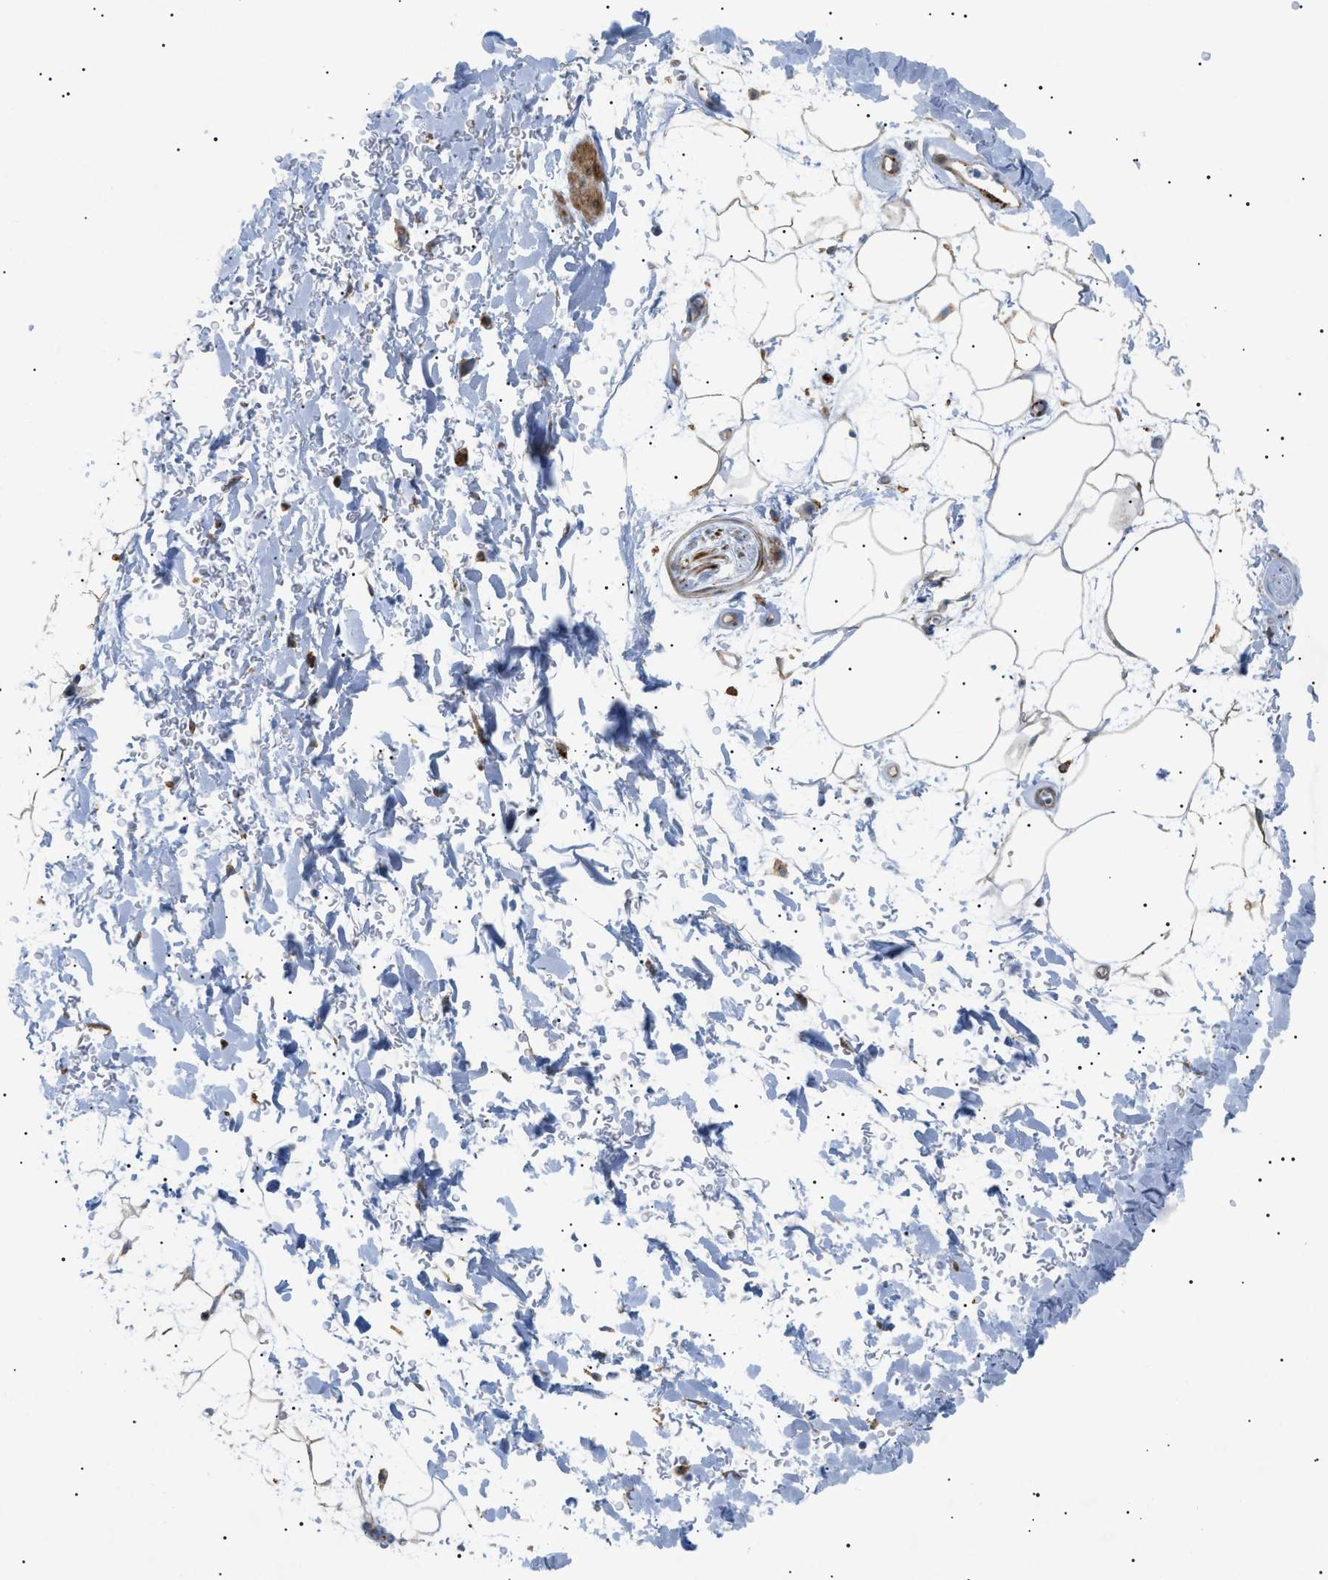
{"staining": {"intensity": "weak", "quantity": "25%-75%", "location": "cytoplasmic/membranous"}, "tissue": "adipose tissue", "cell_type": "Adipocytes", "image_type": "normal", "snomed": [{"axis": "morphology", "description": "Normal tissue, NOS"}, {"axis": "topography", "description": "Soft tissue"}], "caption": "Immunohistochemistry (IHC) staining of normal adipose tissue, which reveals low levels of weak cytoplasmic/membranous positivity in approximately 25%-75% of adipocytes indicating weak cytoplasmic/membranous protein staining. The staining was performed using DAB (3,3'-diaminobenzidine) (brown) for protein detection and nuclei were counterstained in hematoxylin (blue).", "gene": "SFXN5", "patient": {"sex": "male", "age": 72}}